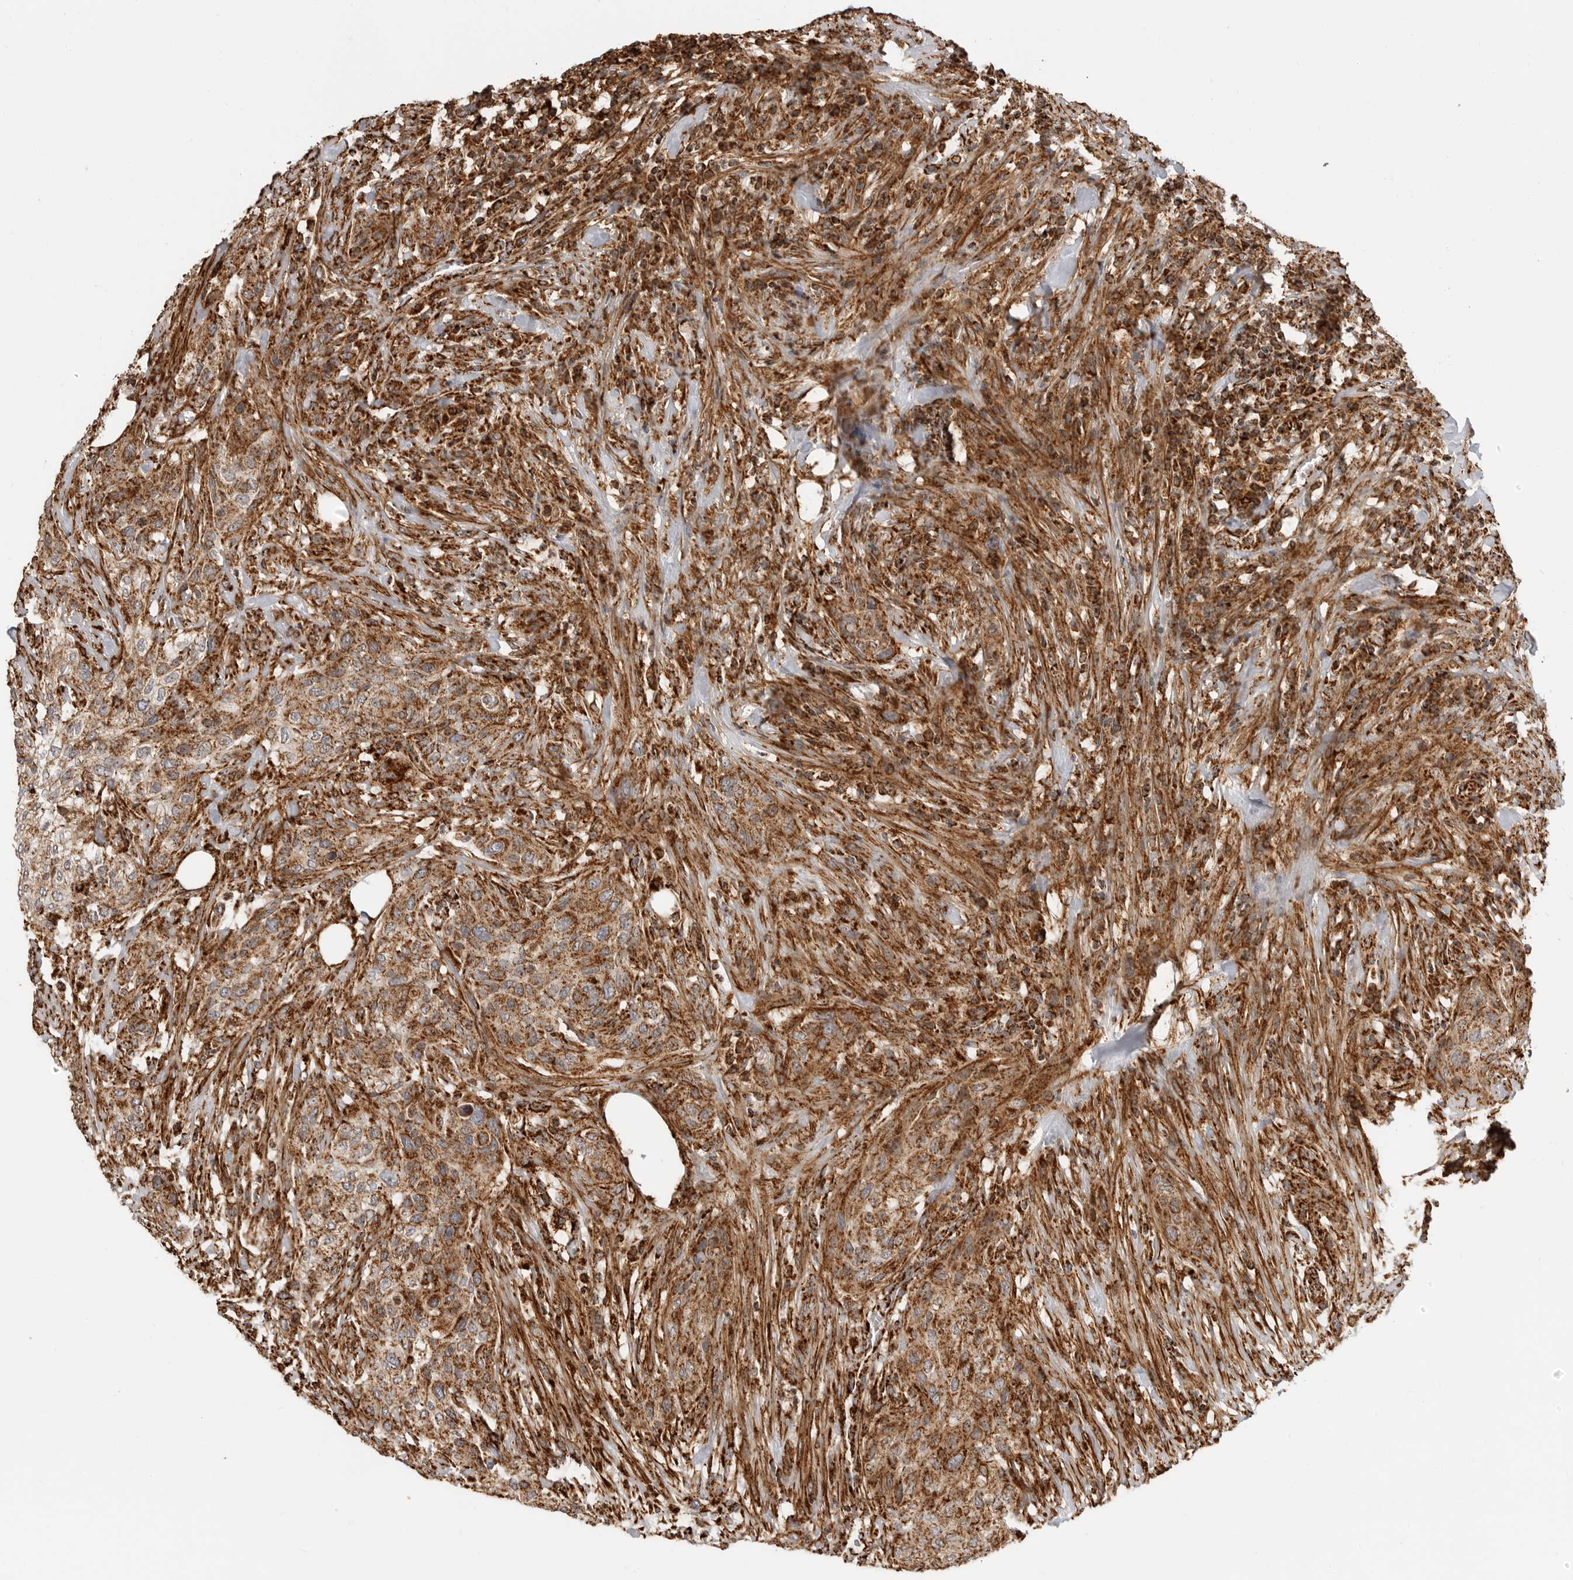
{"staining": {"intensity": "strong", "quantity": ">75%", "location": "cytoplasmic/membranous"}, "tissue": "urothelial cancer", "cell_type": "Tumor cells", "image_type": "cancer", "snomed": [{"axis": "morphology", "description": "Urothelial carcinoma, High grade"}, {"axis": "topography", "description": "Urinary bladder"}], "caption": "Immunohistochemistry image of human urothelial cancer stained for a protein (brown), which displays high levels of strong cytoplasmic/membranous staining in about >75% of tumor cells.", "gene": "BMP2K", "patient": {"sex": "male", "age": 35}}